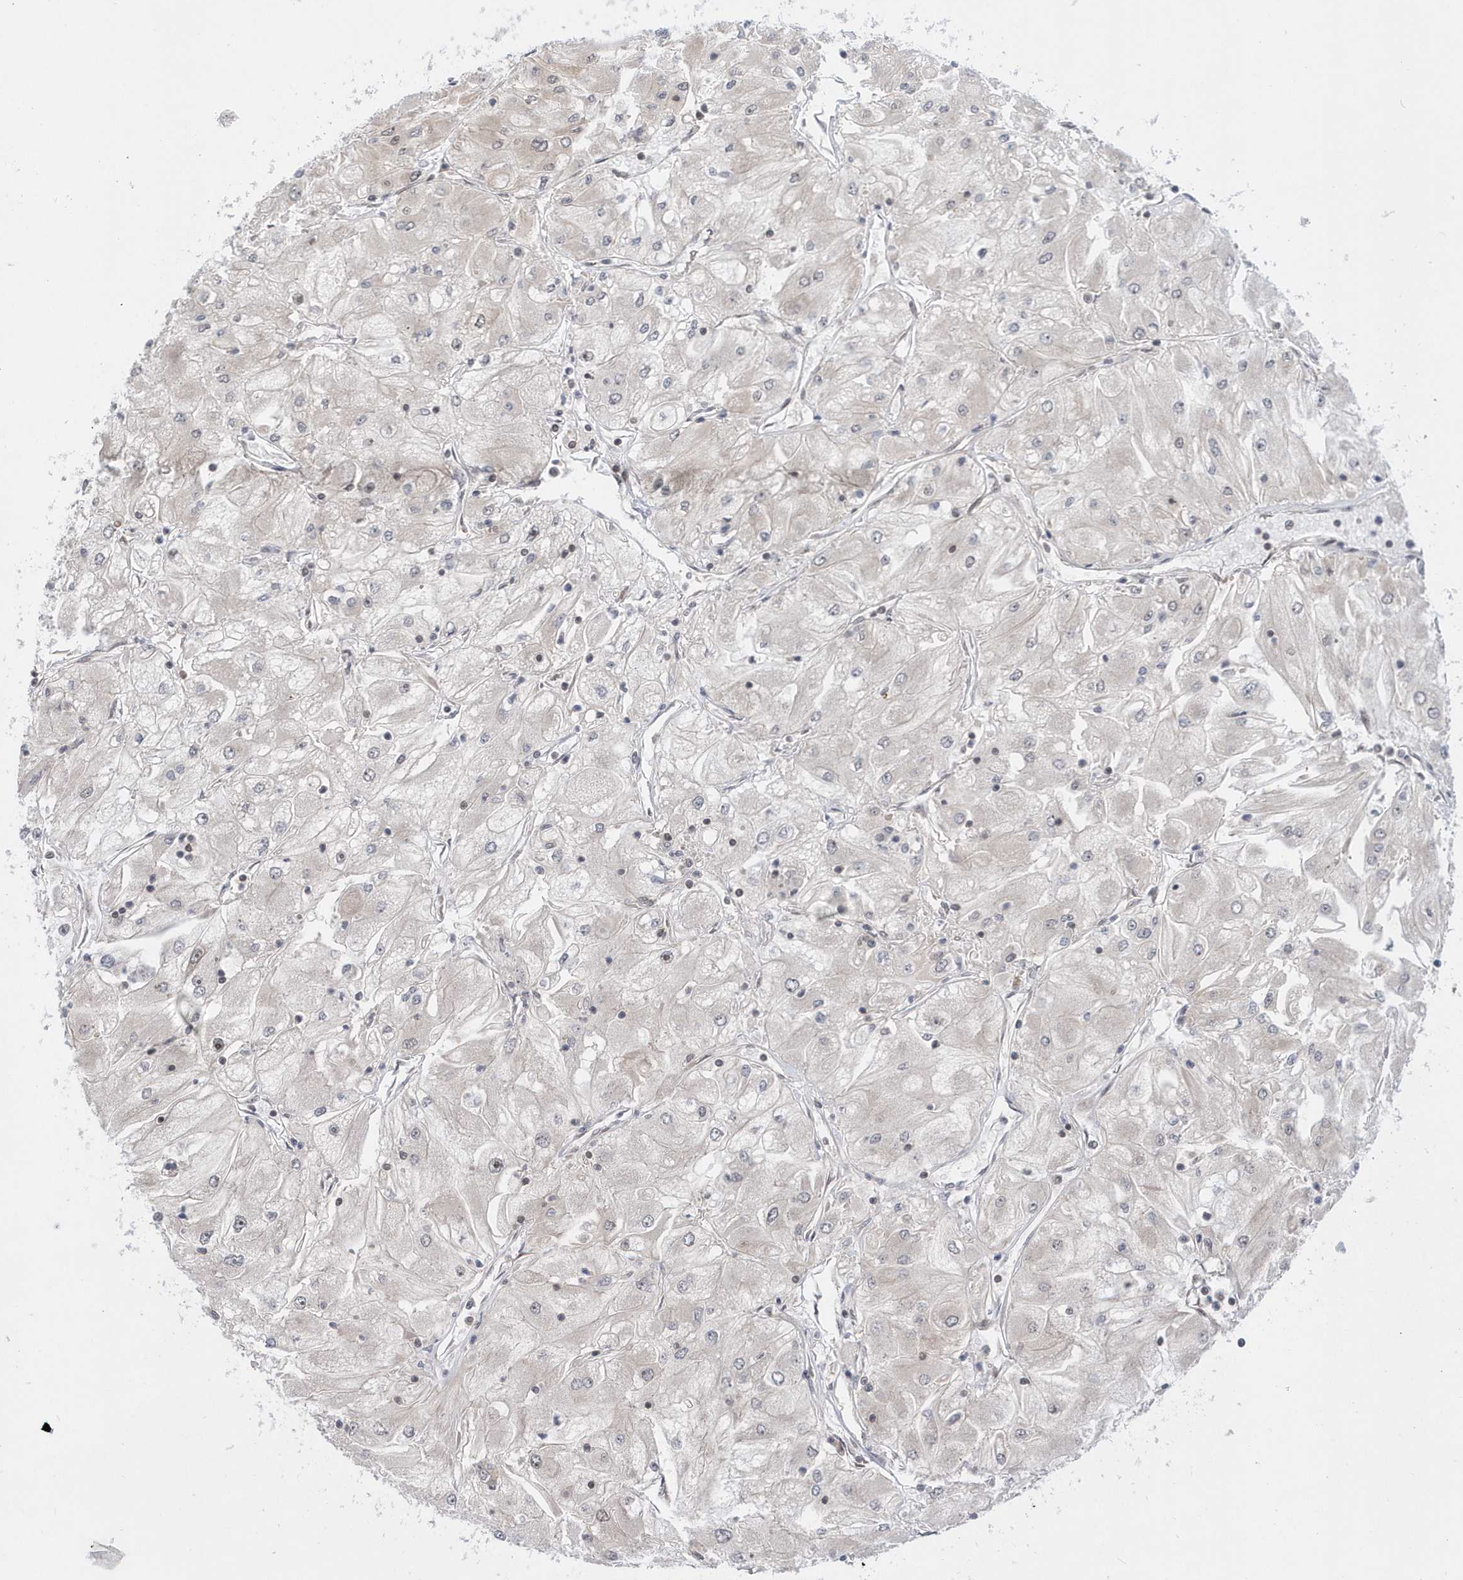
{"staining": {"intensity": "negative", "quantity": "none", "location": "none"}, "tissue": "renal cancer", "cell_type": "Tumor cells", "image_type": "cancer", "snomed": [{"axis": "morphology", "description": "Adenocarcinoma, NOS"}, {"axis": "topography", "description": "Kidney"}], "caption": "Photomicrograph shows no significant protein positivity in tumor cells of renal cancer.", "gene": "SEPHS1", "patient": {"sex": "male", "age": 80}}